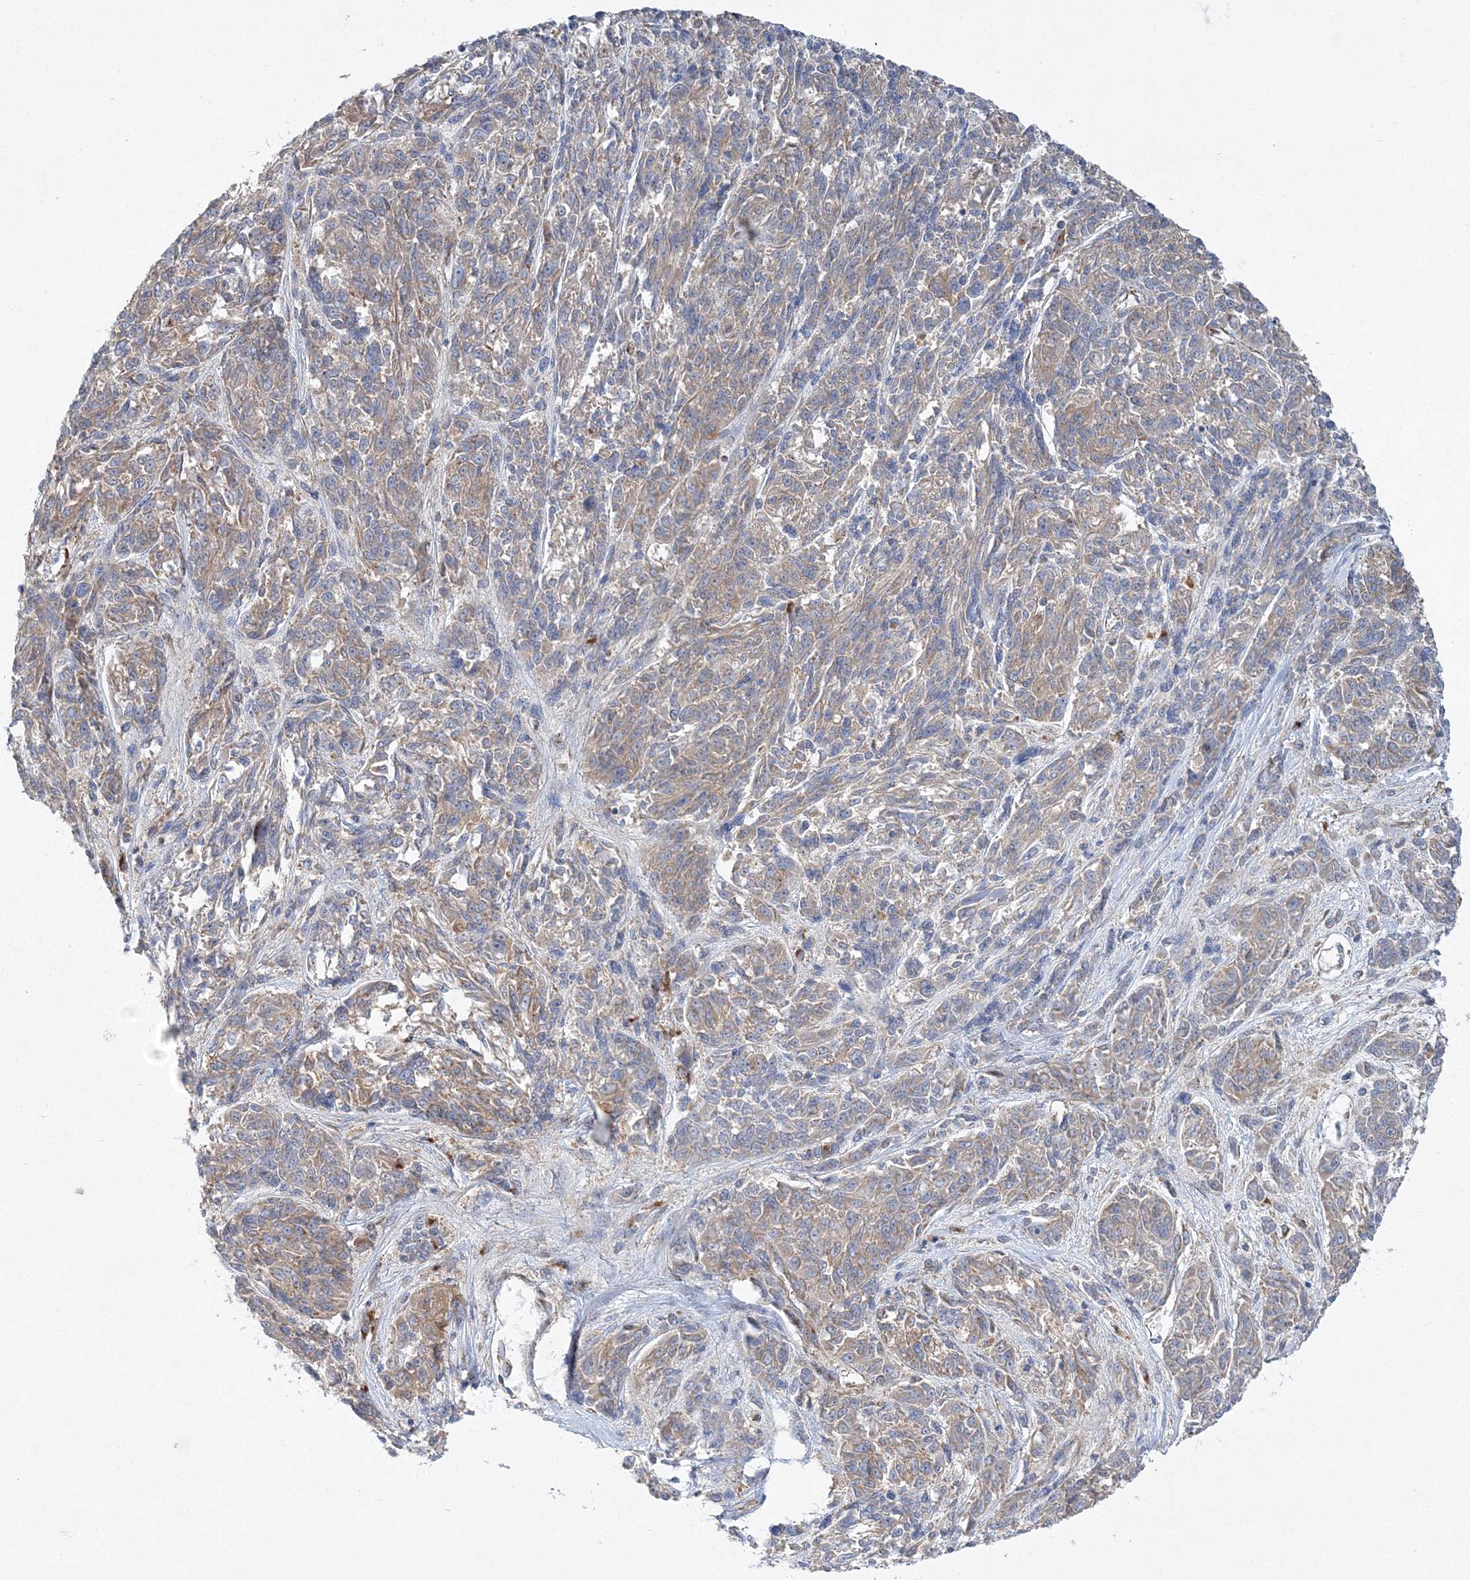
{"staining": {"intensity": "moderate", "quantity": "25%-75%", "location": "cytoplasmic/membranous"}, "tissue": "melanoma", "cell_type": "Tumor cells", "image_type": "cancer", "snomed": [{"axis": "morphology", "description": "Malignant melanoma, NOS"}, {"axis": "topography", "description": "Skin"}], "caption": "Immunohistochemistry photomicrograph of neoplastic tissue: human melanoma stained using IHC exhibits medium levels of moderate protein expression localized specifically in the cytoplasmic/membranous of tumor cells, appearing as a cytoplasmic/membranous brown color.", "gene": "SEC23IP", "patient": {"sex": "male", "age": 53}}